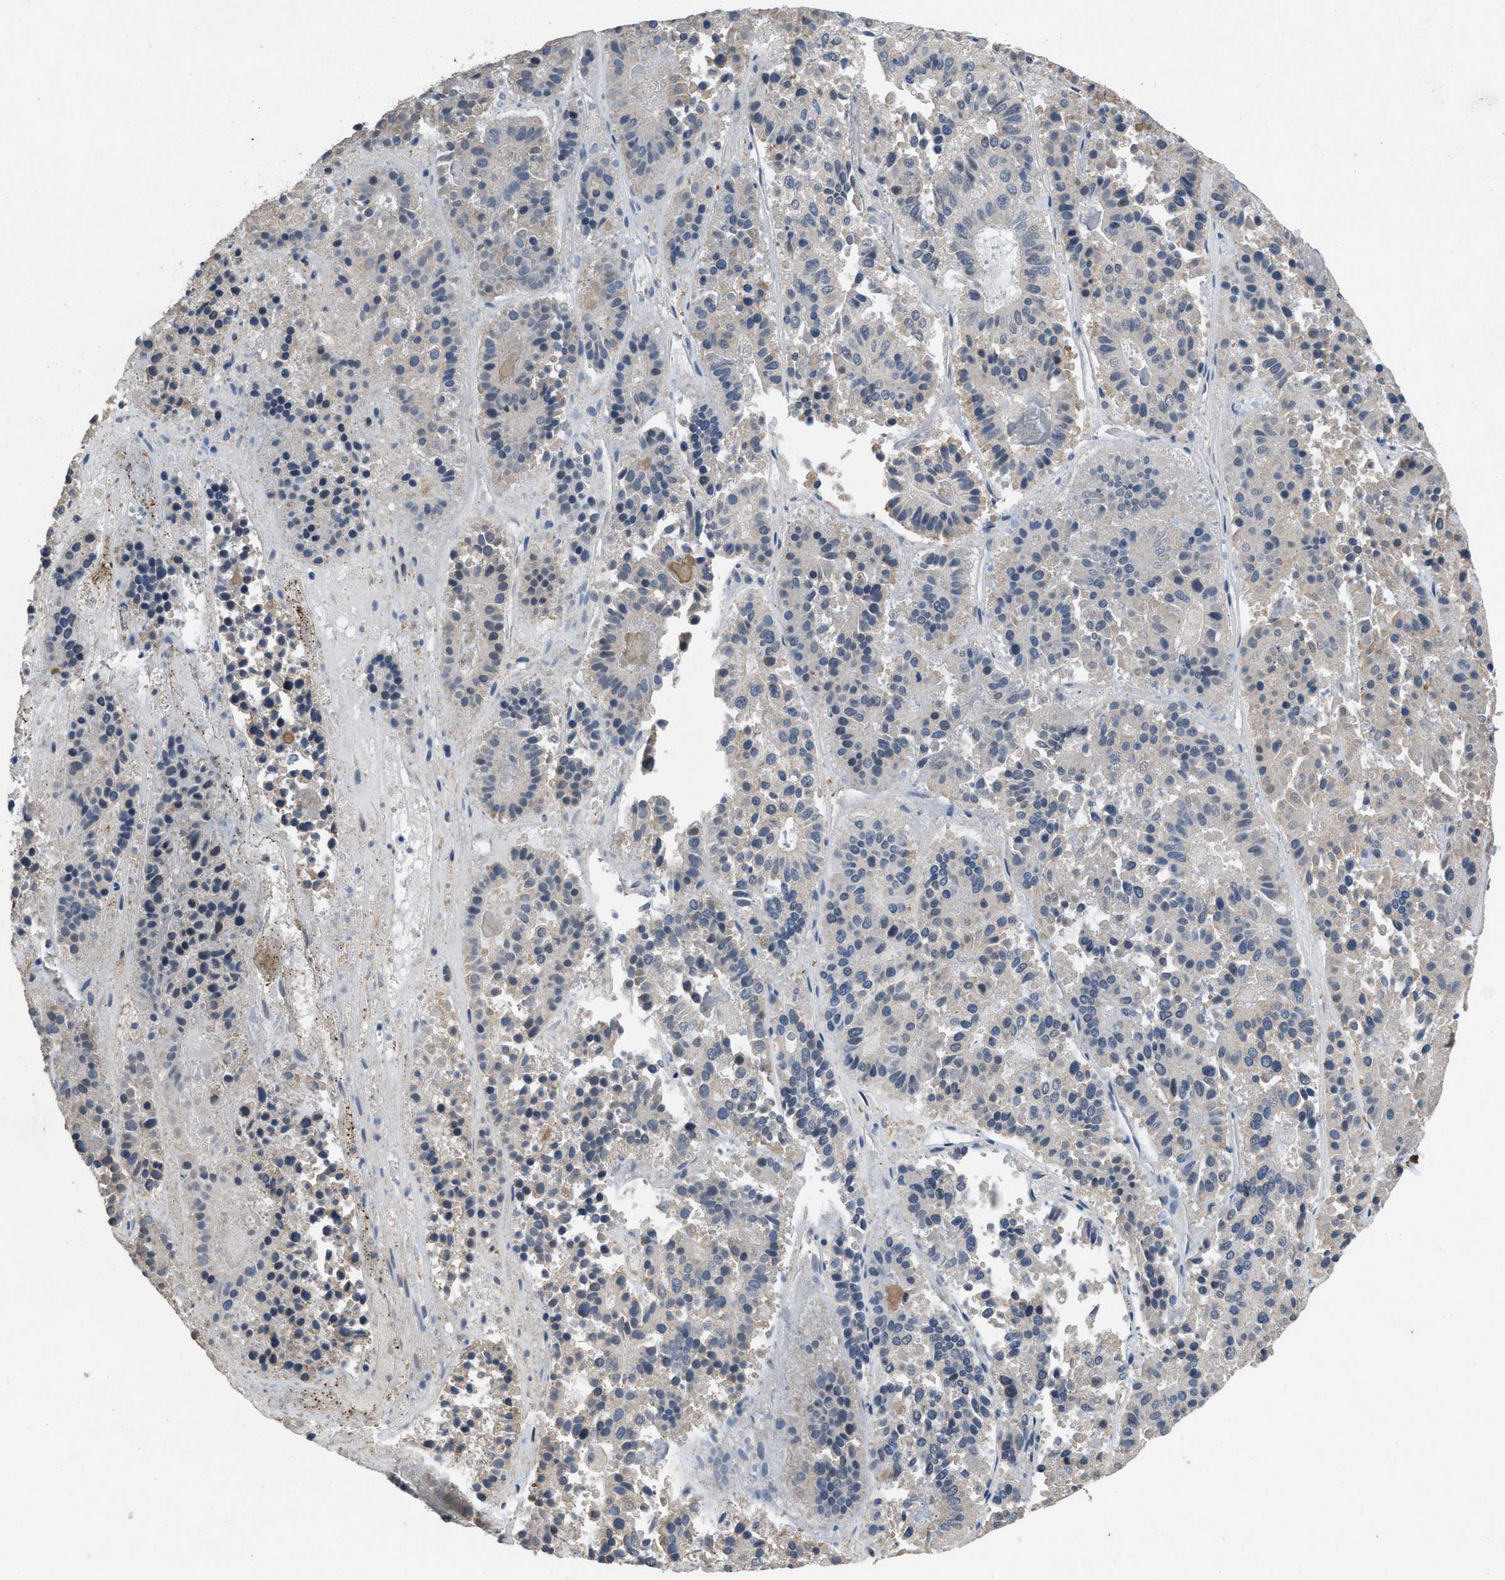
{"staining": {"intensity": "negative", "quantity": "none", "location": "none"}, "tissue": "pancreatic cancer", "cell_type": "Tumor cells", "image_type": "cancer", "snomed": [{"axis": "morphology", "description": "Adenocarcinoma, NOS"}, {"axis": "topography", "description": "Pancreas"}], "caption": "Histopathology image shows no protein positivity in tumor cells of pancreatic cancer tissue.", "gene": "ARL6", "patient": {"sex": "male", "age": 50}}